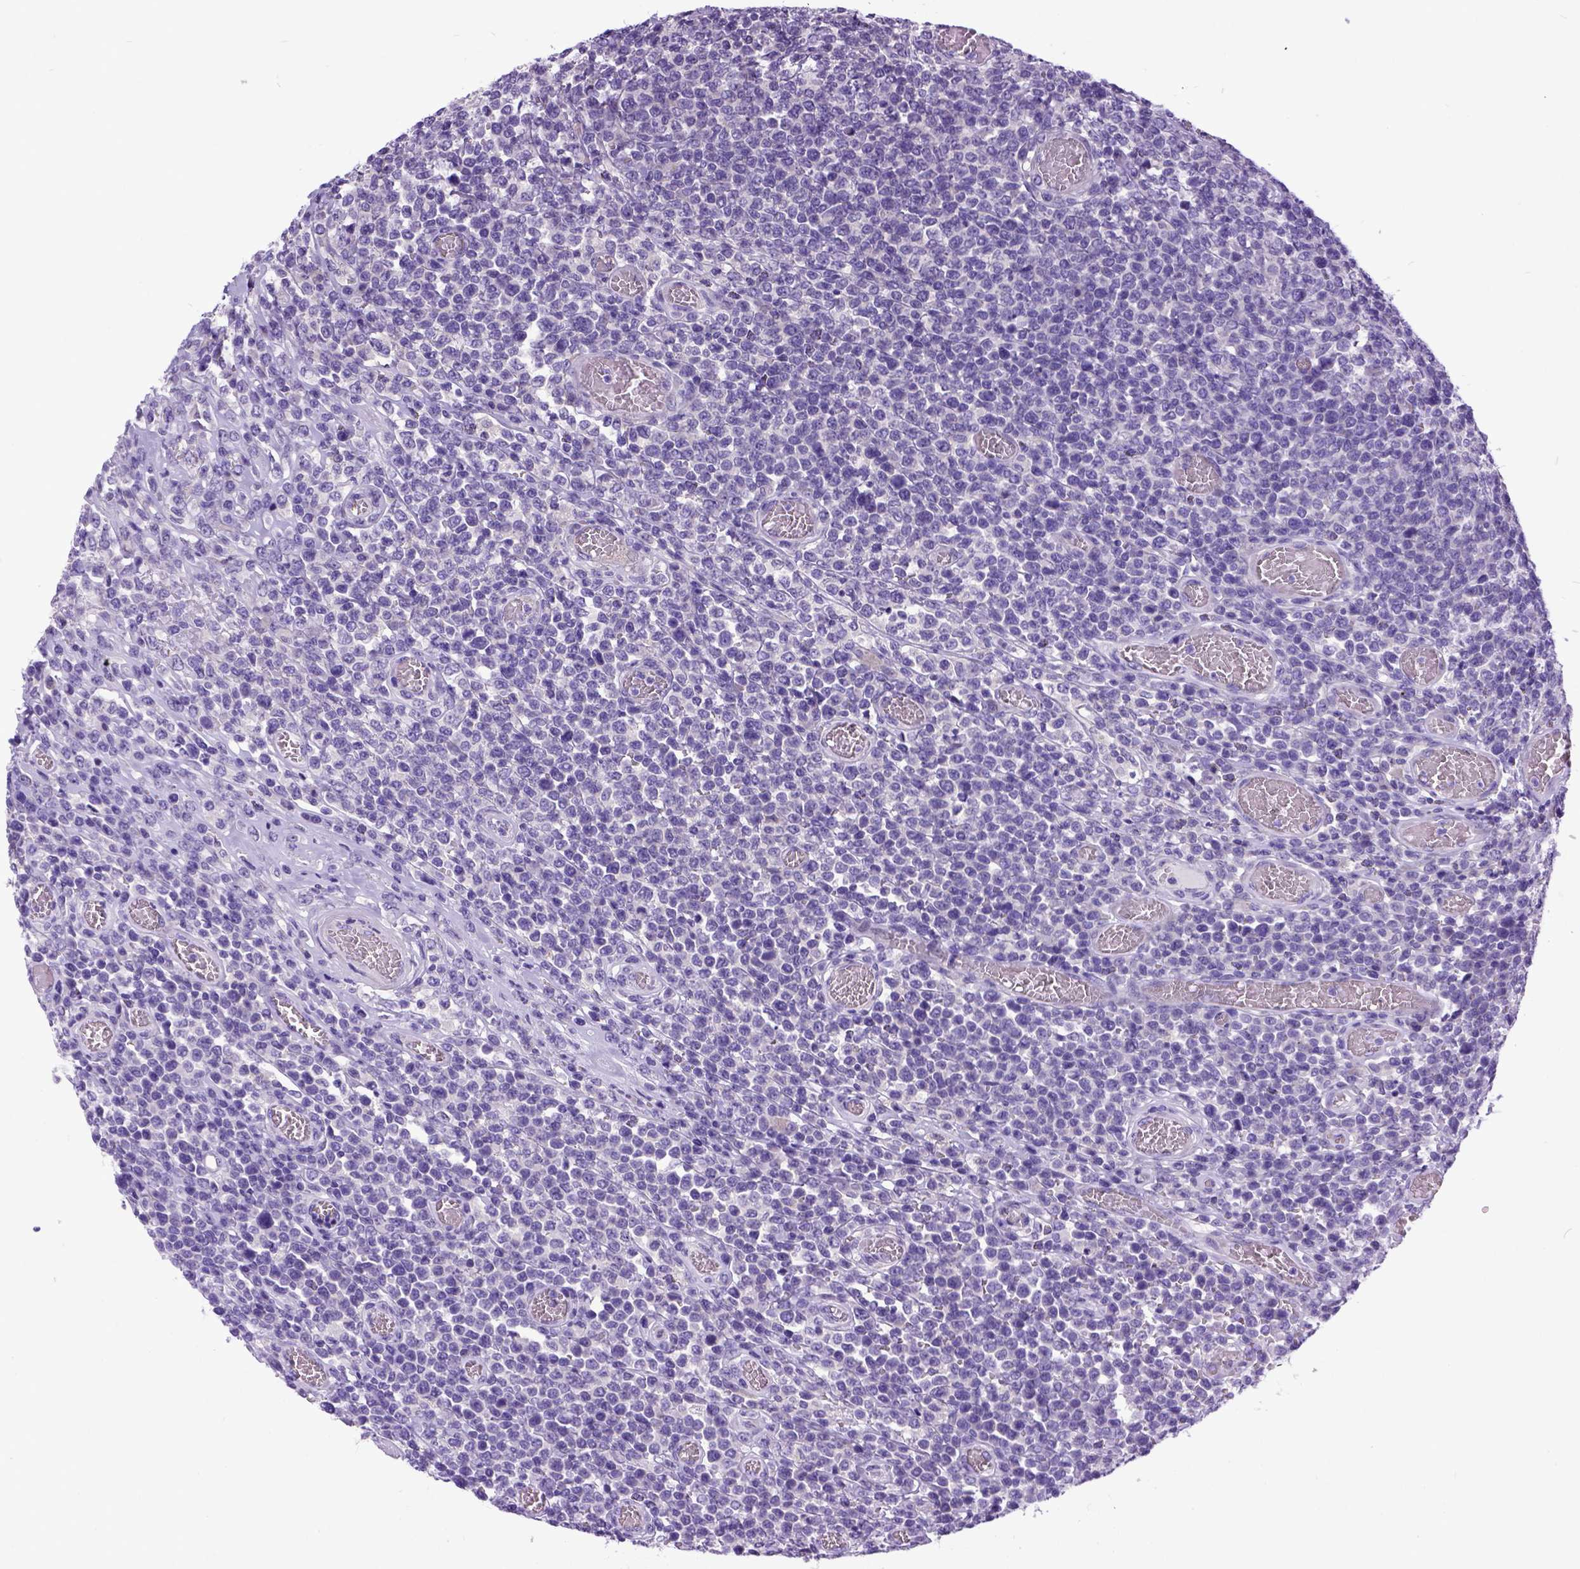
{"staining": {"intensity": "negative", "quantity": "none", "location": "none"}, "tissue": "lymphoma", "cell_type": "Tumor cells", "image_type": "cancer", "snomed": [{"axis": "morphology", "description": "Malignant lymphoma, non-Hodgkin's type, High grade"}, {"axis": "topography", "description": "Soft tissue"}], "caption": "A micrograph of human lymphoma is negative for staining in tumor cells.", "gene": "NEK5", "patient": {"sex": "female", "age": 56}}